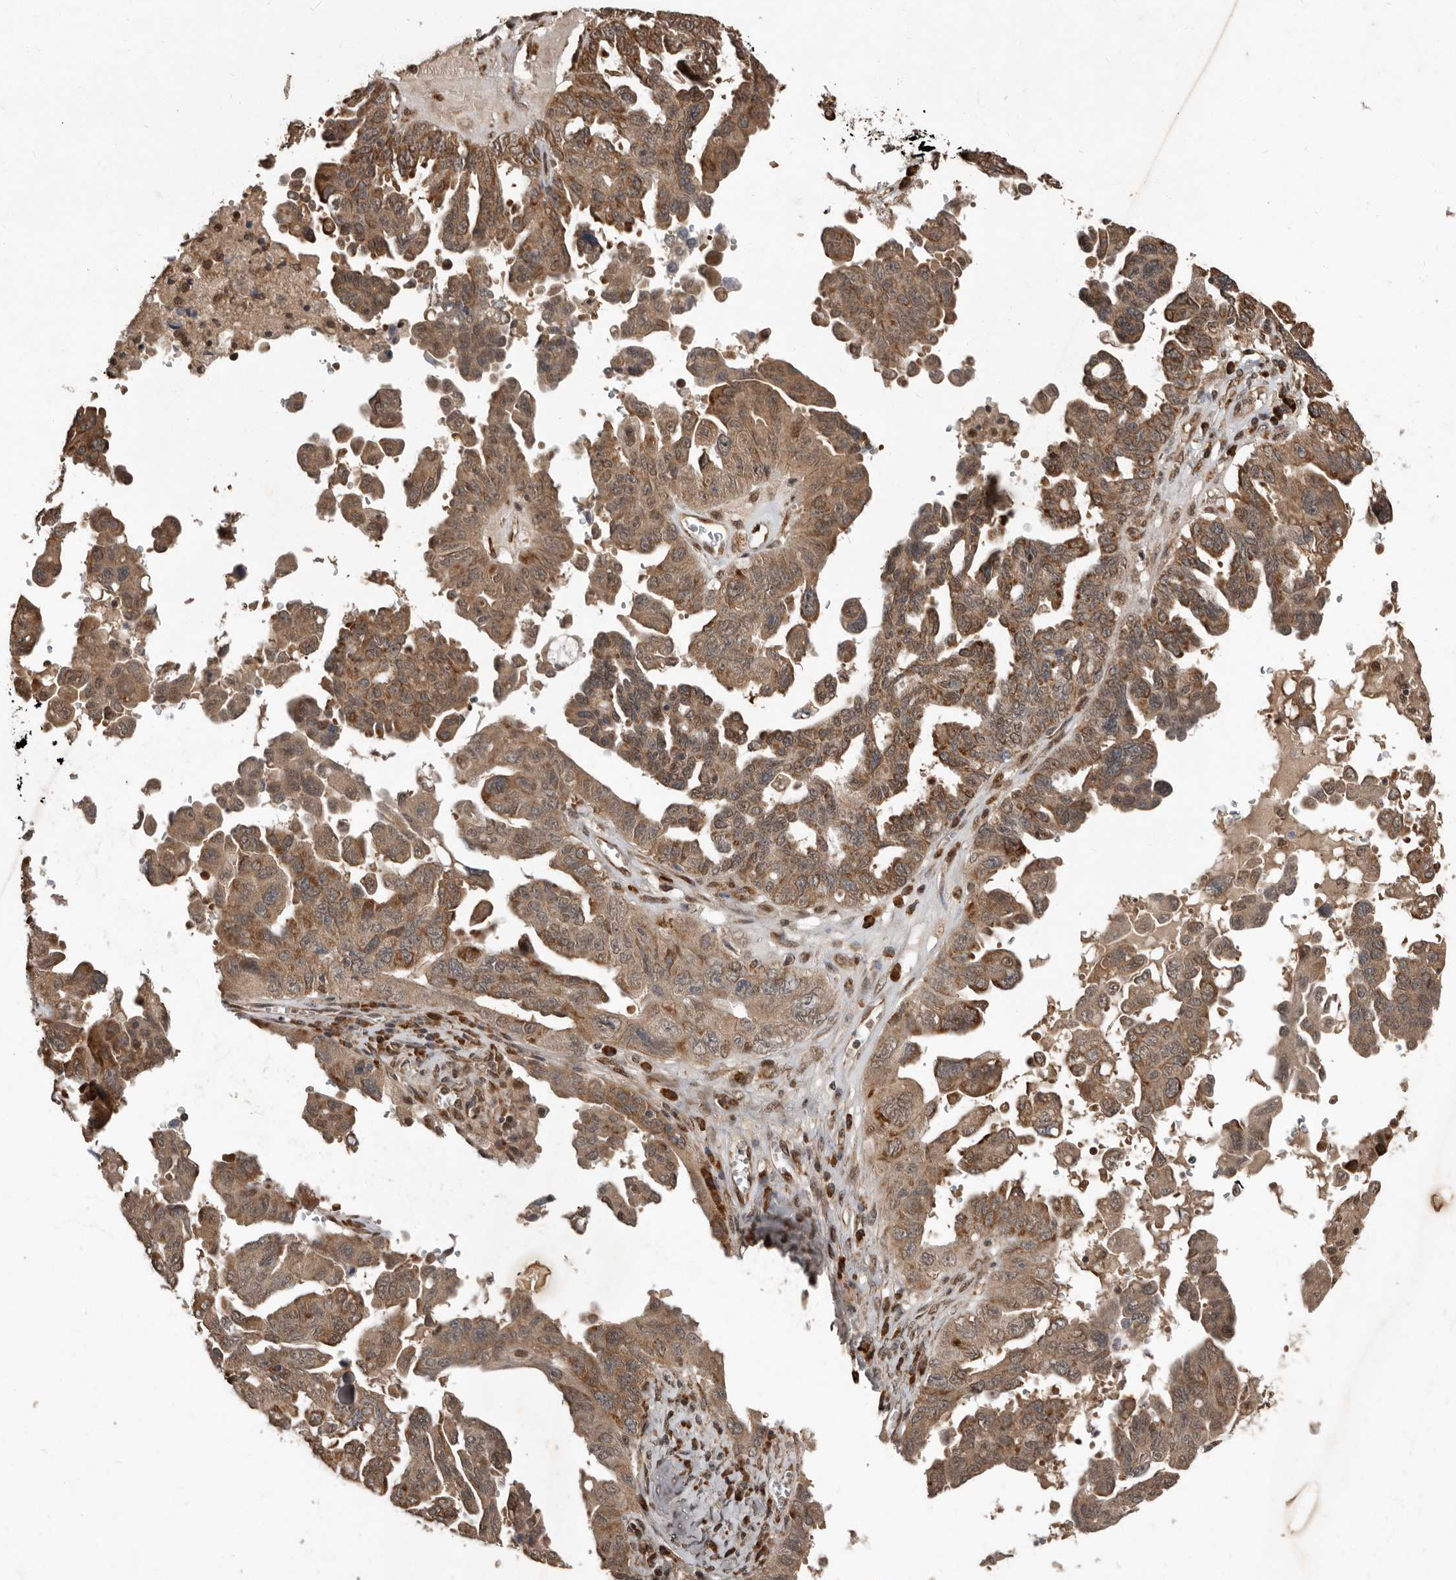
{"staining": {"intensity": "moderate", "quantity": ">75%", "location": "cytoplasmic/membranous"}, "tissue": "ovarian cancer", "cell_type": "Tumor cells", "image_type": "cancer", "snomed": [{"axis": "morphology", "description": "Carcinoma, endometroid"}, {"axis": "topography", "description": "Ovary"}], "caption": "Immunohistochemistry of ovarian cancer (endometroid carcinoma) demonstrates medium levels of moderate cytoplasmic/membranous positivity in about >75% of tumor cells.", "gene": "LRGUK", "patient": {"sex": "female", "age": 62}}